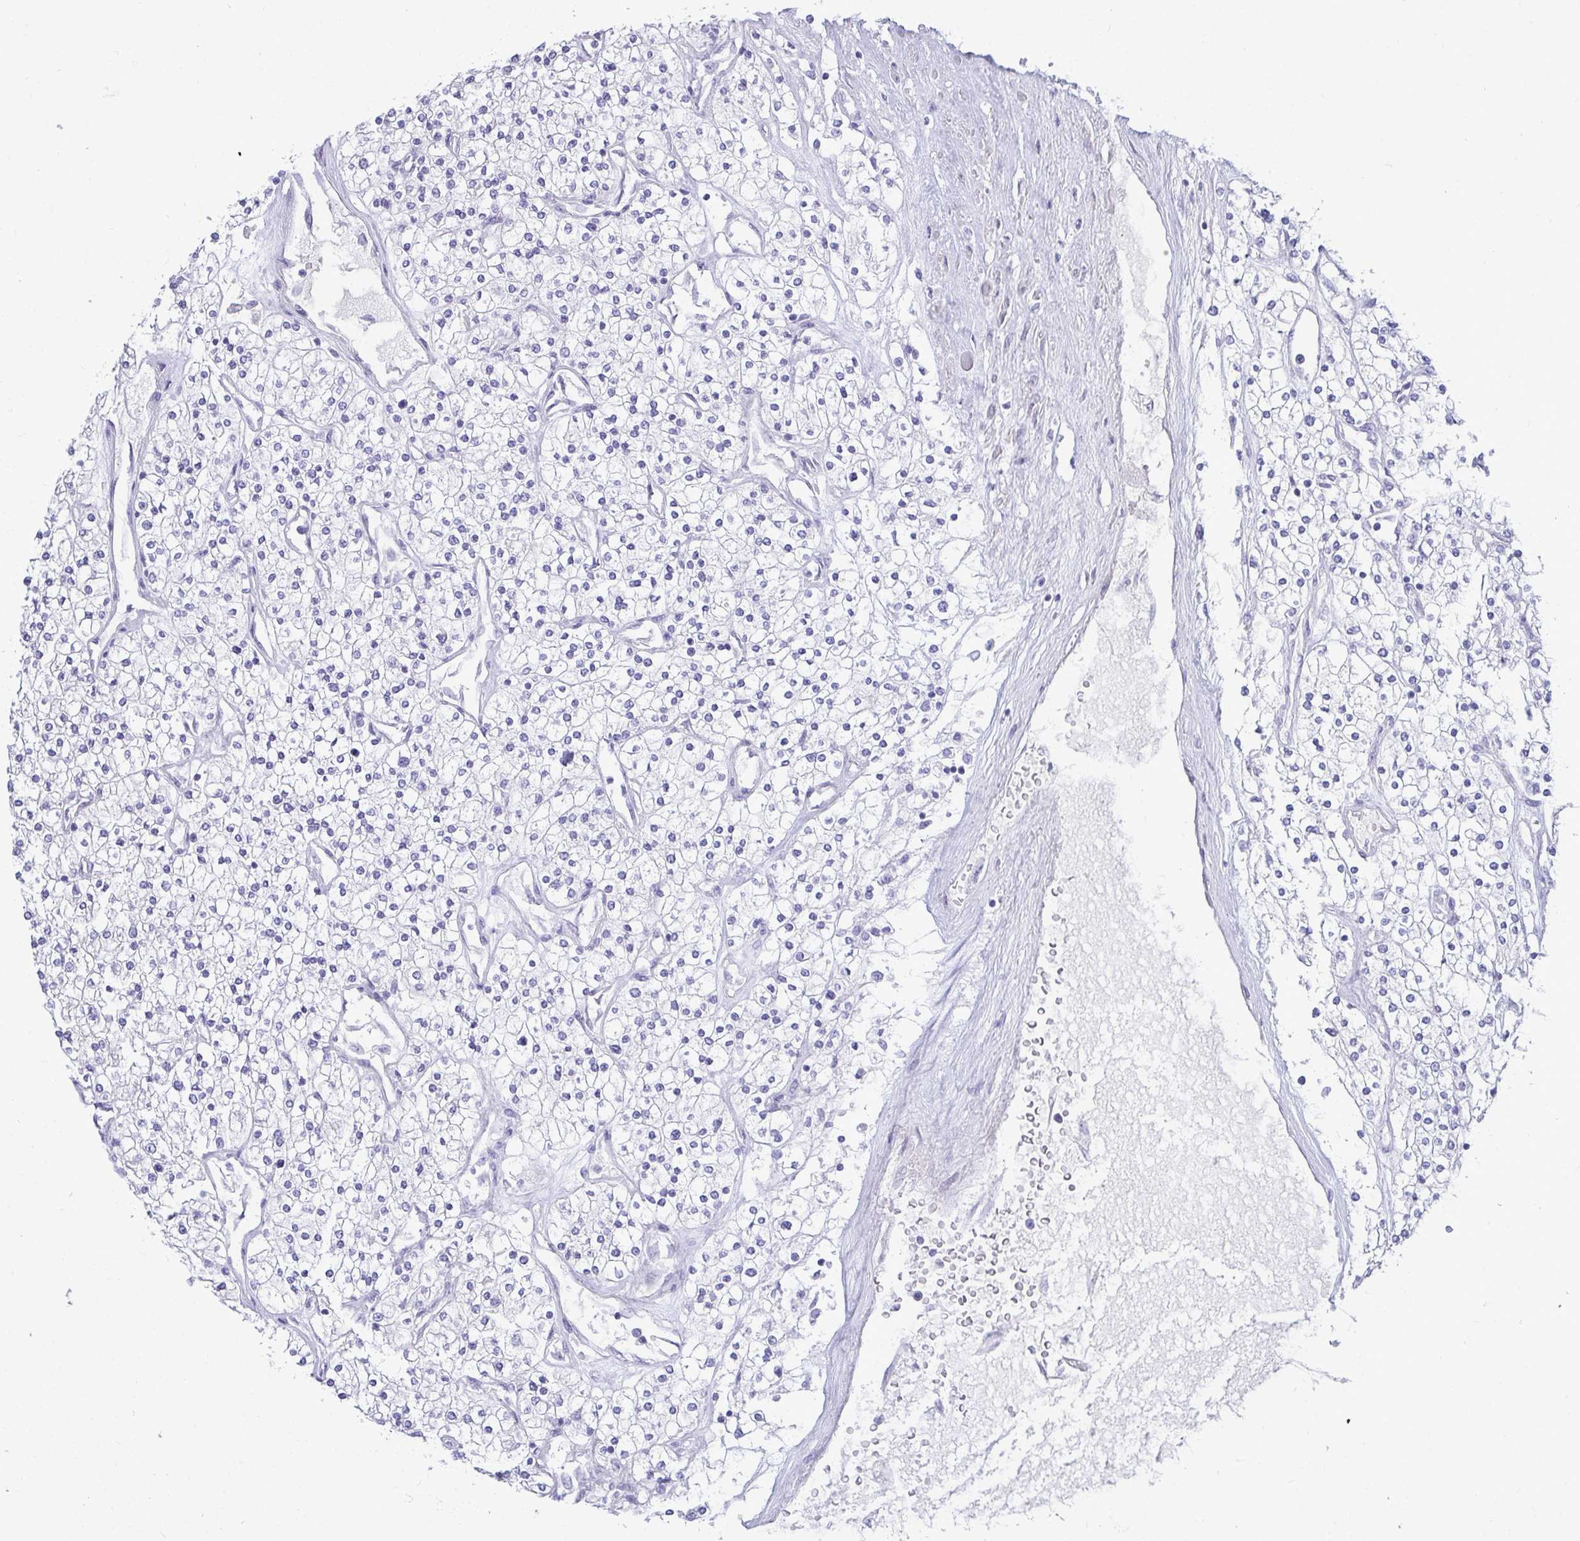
{"staining": {"intensity": "negative", "quantity": "none", "location": "none"}, "tissue": "renal cancer", "cell_type": "Tumor cells", "image_type": "cancer", "snomed": [{"axis": "morphology", "description": "Adenocarcinoma, NOS"}, {"axis": "topography", "description": "Kidney"}], "caption": "An image of human renal adenocarcinoma is negative for staining in tumor cells. (IHC, brightfield microscopy, high magnification).", "gene": "HSPB6", "patient": {"sex": "male", "age": 80}}